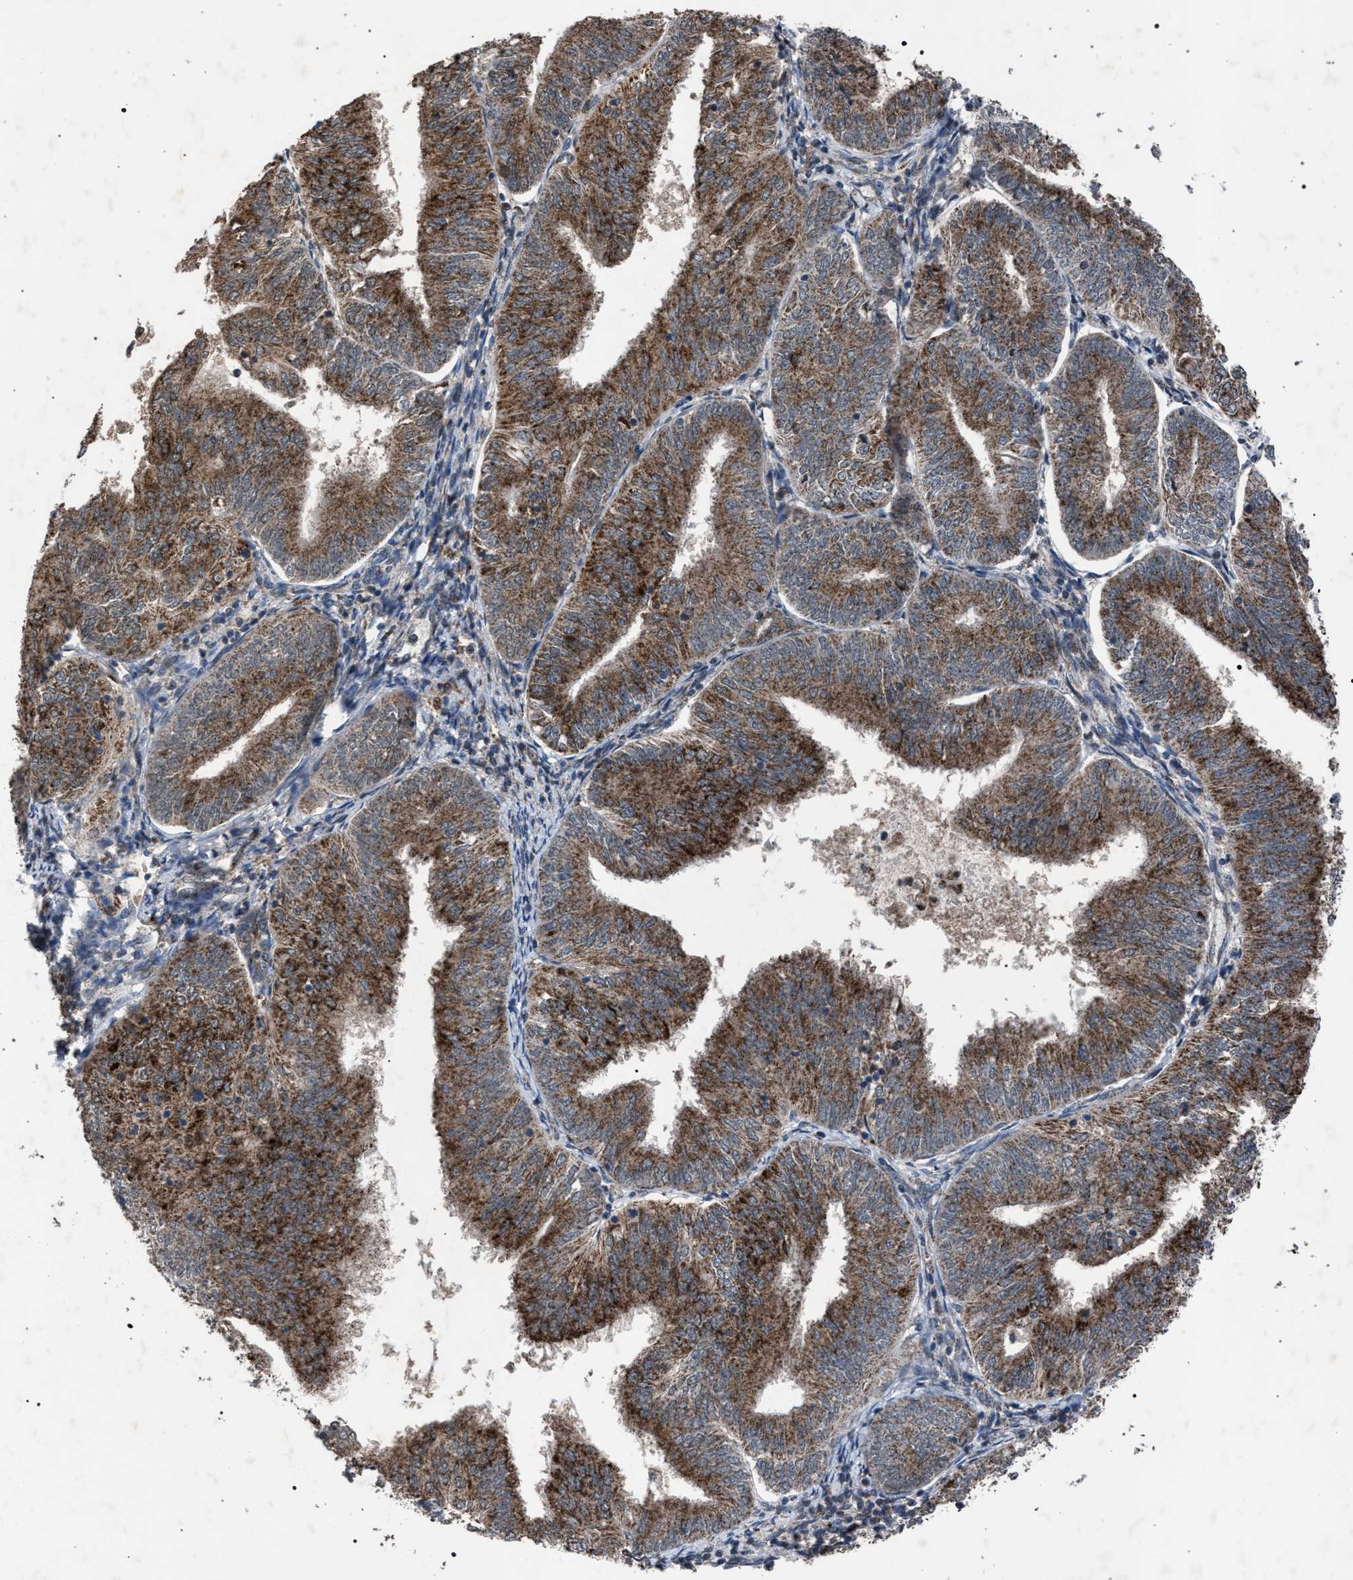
{"staining": {"intensity": "strong", "quantity": ">75%", "location": "cytoplasmic/membranous"}, "tissue": "endometrial cancer", "cell_type": "Tumor cells", "image_type": "cancer", "snomed": [{"axis": "morphology", "description": "Adenocarcinoma, NOS"}, {"axis": "topography", "description": "Endometrium"}], "caption": "Strong cytoplasmic/membranous positivity for a protein is seen in about >75% of tumor cells of endometrial cancer (adenocarcinoma) using IHC.", "gene": "HSD17B4", "patient": {"sex": "female", "age": 58}}